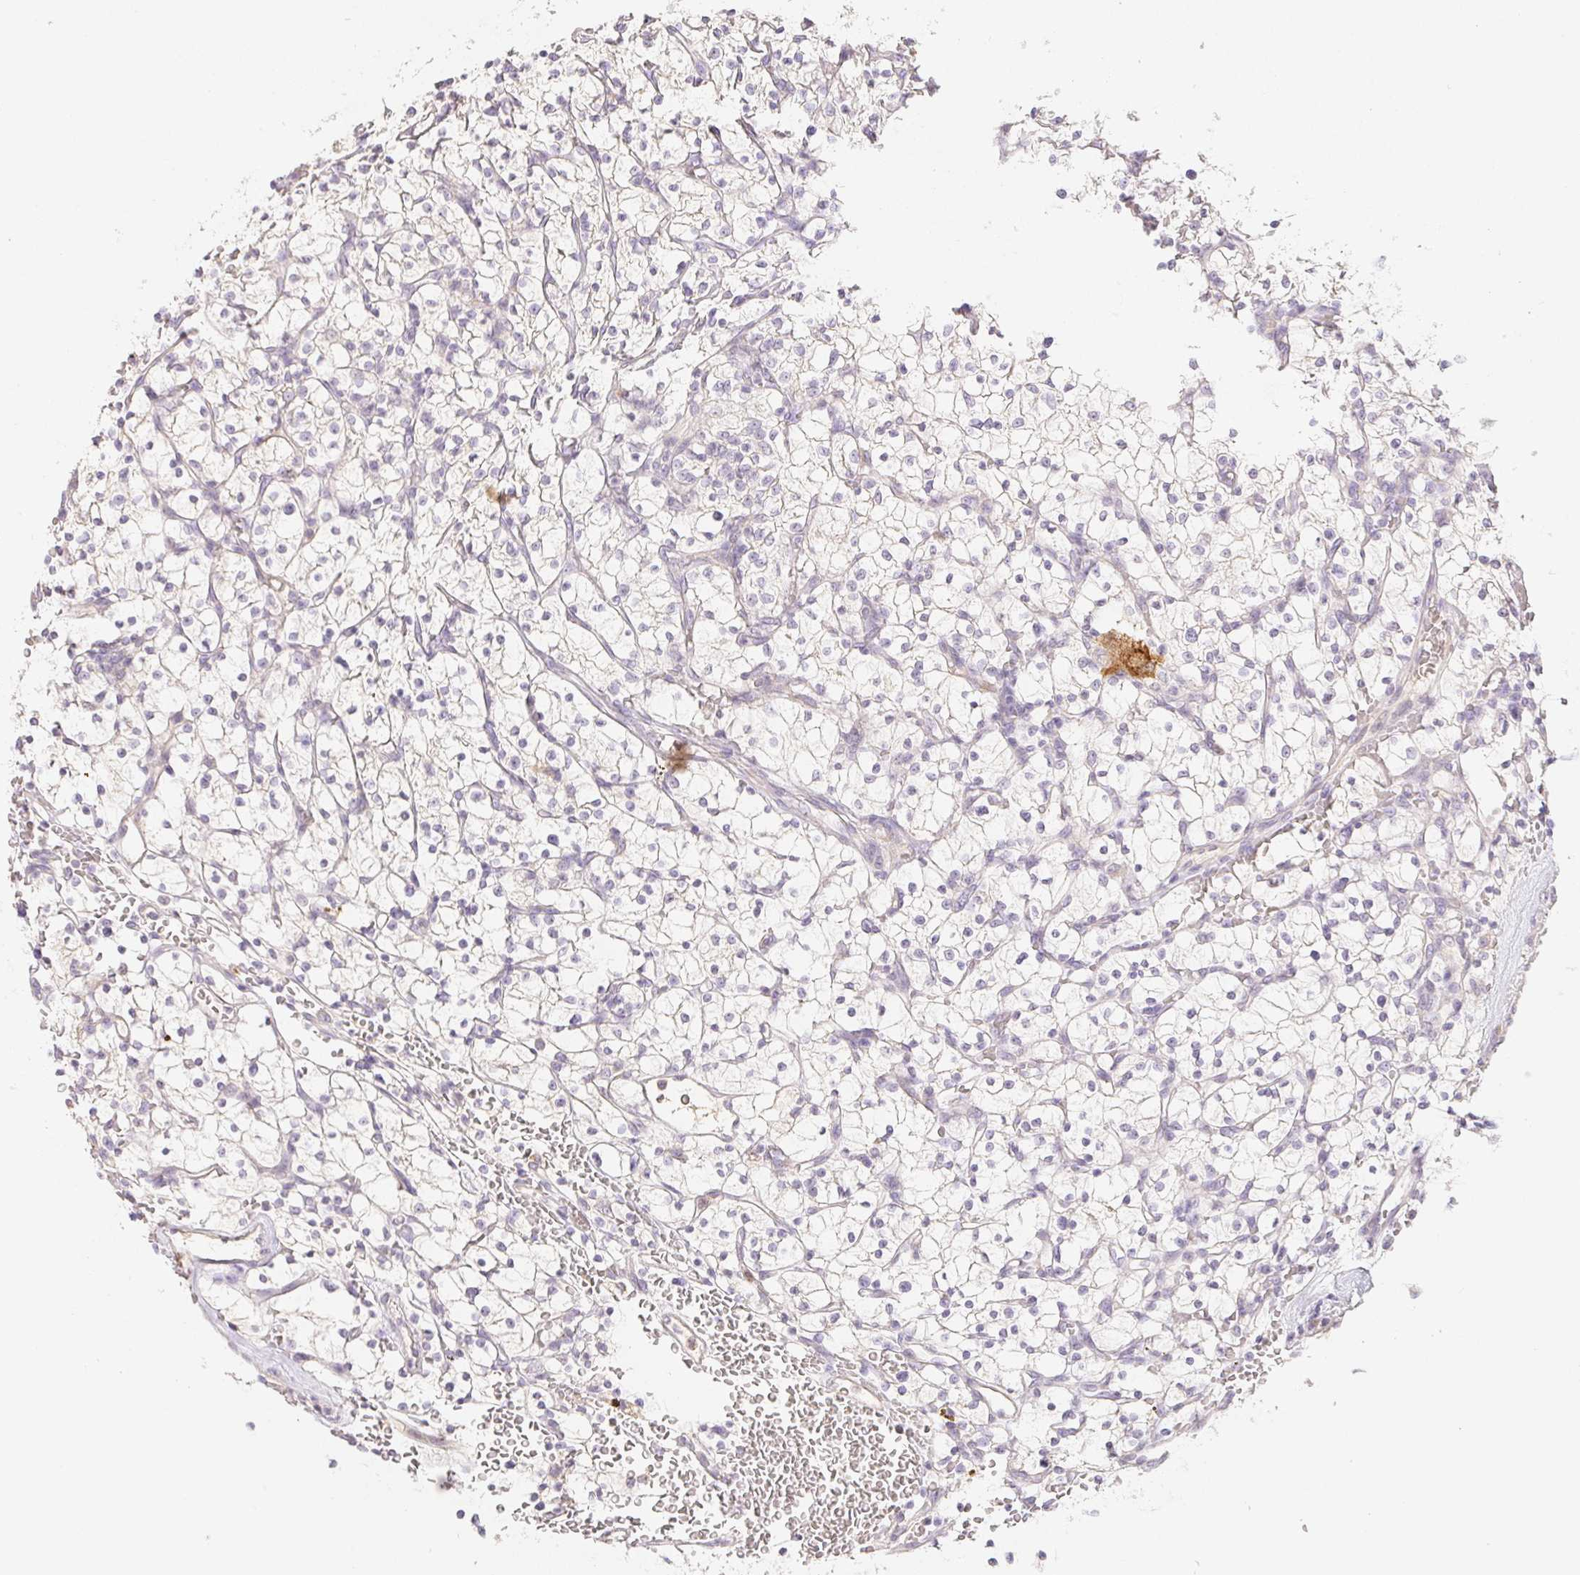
{"staining": {"intensity": "negative", "quantity": "none", "location": "none"}, "tissue": "renal cancer", "cell_type": "Tumor cells", "image_type": "cancer", "snomed": [{"axis": "morphology", "description": "Adenocarcinoma, NOS"}, {"axis": "topography", "description": "Kidney"}], "caption": "This is a histopathology image of IHC staining of renal cancer, which shows no expression in tumor cells. (DAB (3,3'-diaminobenzidine) immunohistochemistry with hematoxylin counter stain).", "gene": "ACVR1B", "patient": {"sex": "female", "age": 64}}